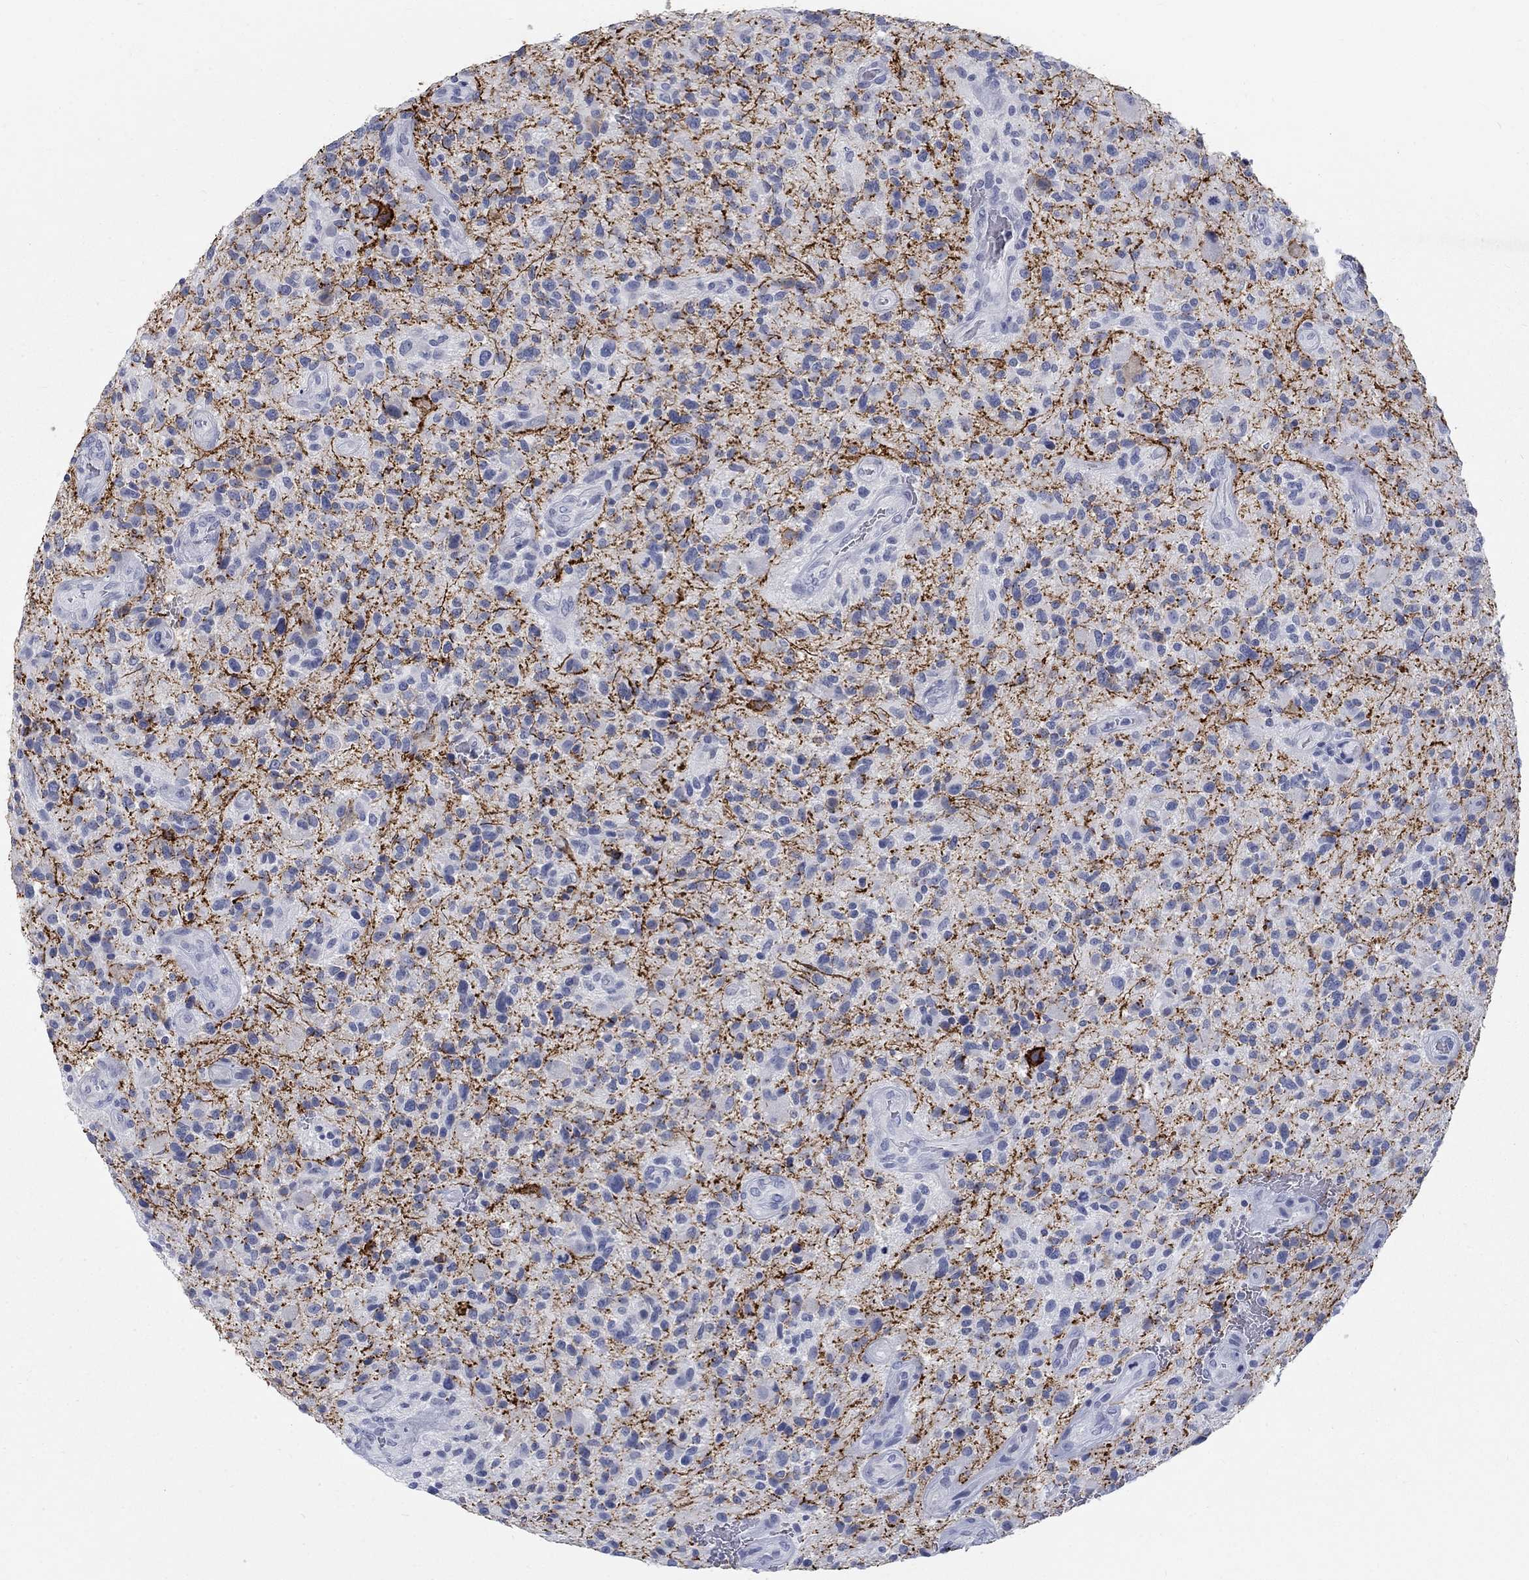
{"staining": {"intensity": "negative", "quantity": "none", "location": "none"}, "tissue": "glioma", "cell_type": "Tumor cells", "image_type": "cancer", "snomed": [{"axis": "morphology", "description": "Glioma, malignant, High grade"}, {"axis": "topography", "description": "Brain"}], "caption": "The photomicrograph shows no significant staining in tumor cells of glioma.", "gene": "RFTN2", "patient": {"sex": "male", "age": 47}}